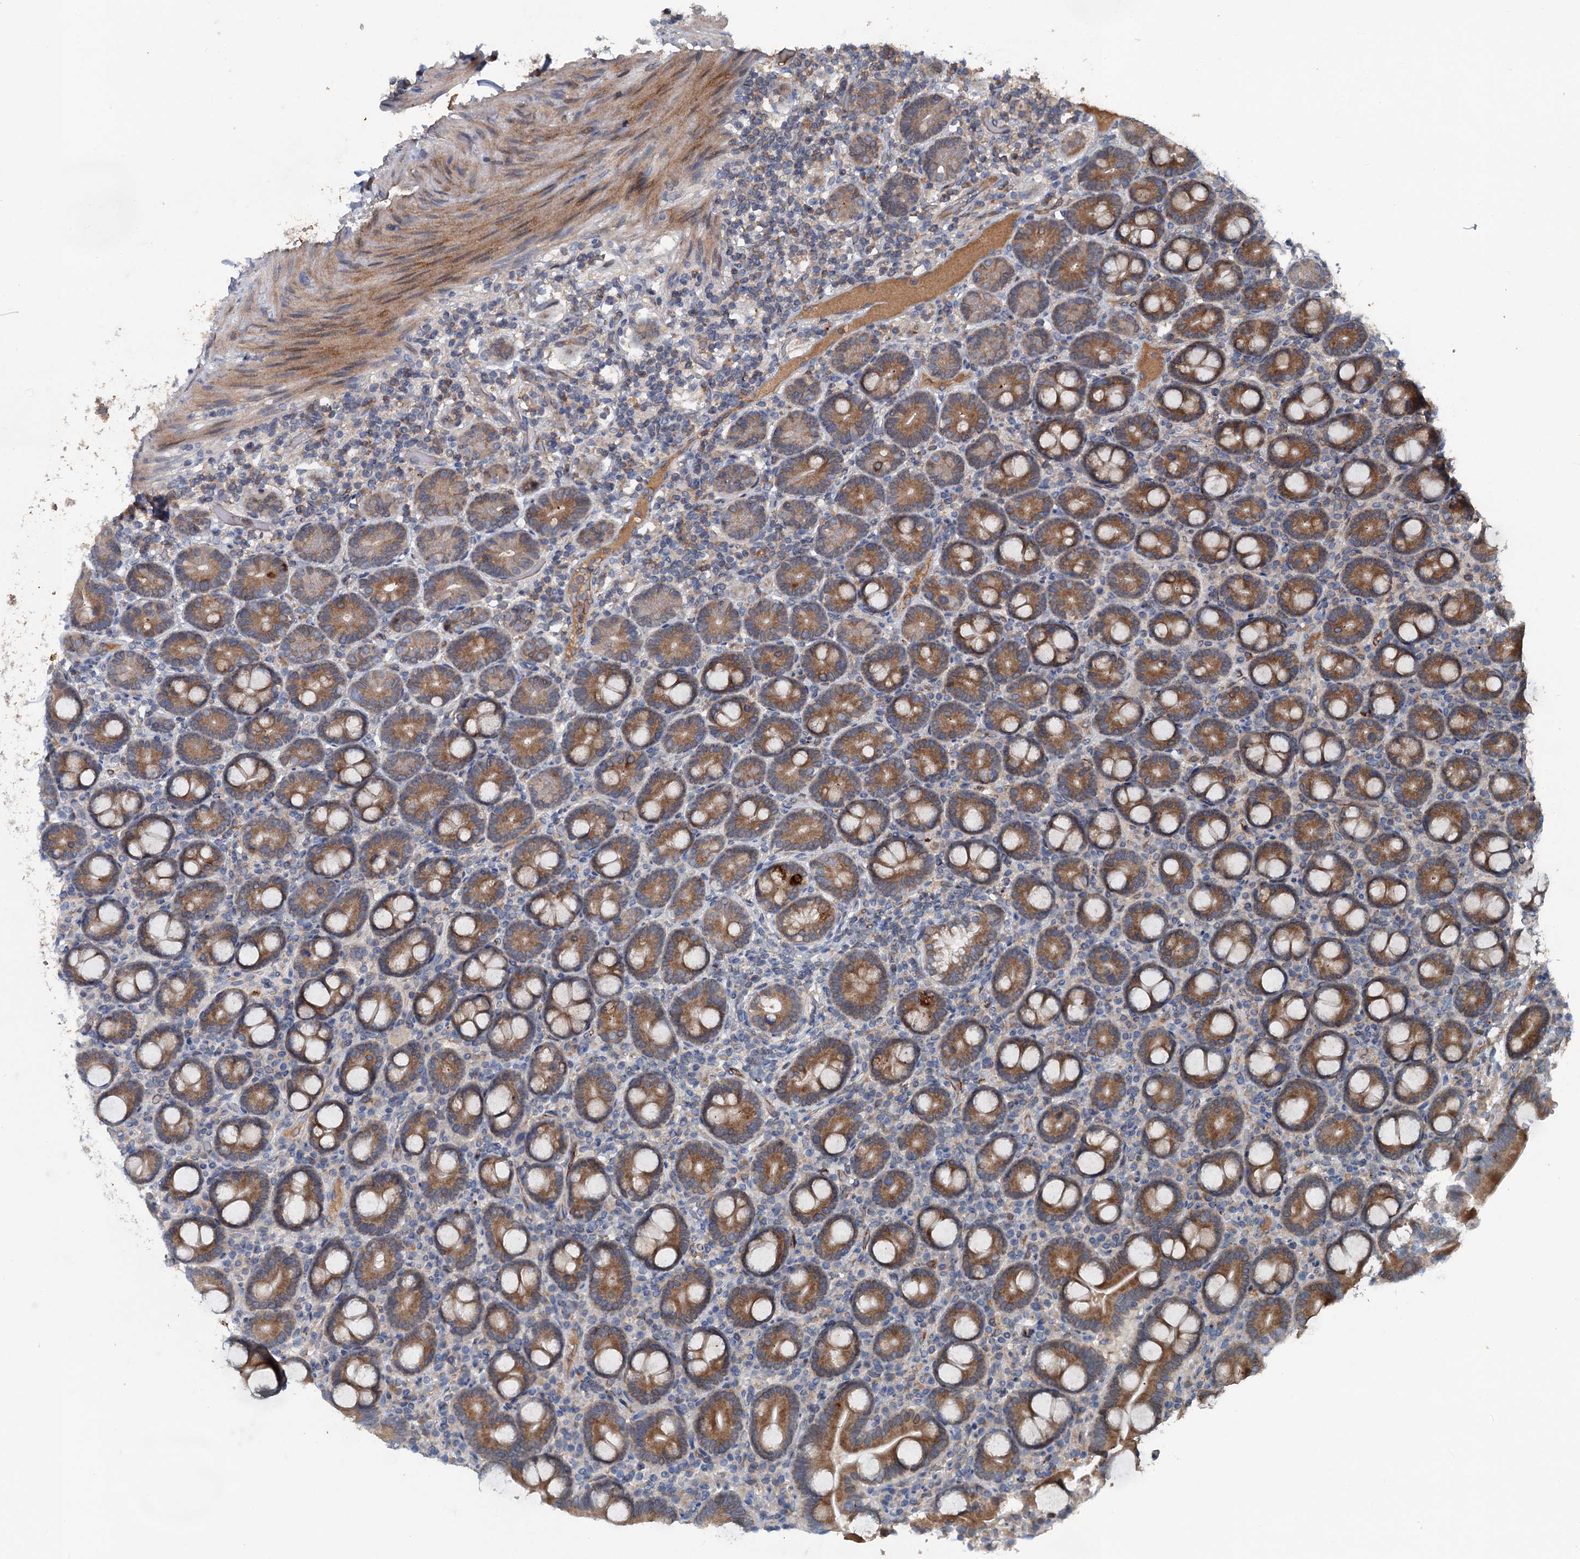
{"staining": {"intensity": "strong", "quantity": ">75%", "location": "cytoplasmic/membranous"}, "tissue": "duodenum", "cell_type": "Glandular cells", "image_type": "normal", "snomed": [{"axis": "morphology", "description": "Normal tissue, NOS"}, {"axis": "topography", "description": "Duodenum"}], "caption": "IHC (DAB (3,3'-diaminobenzidine)) staining of normal human duodenum displays strong cytoplasmic/membranous protein staining in approximately >75% of glandular cells. (Brightfield microscopy of DAB IHC at high magnification).", "gene": "TAPBPL", "patient": {"sex": "male", "age": 55}}